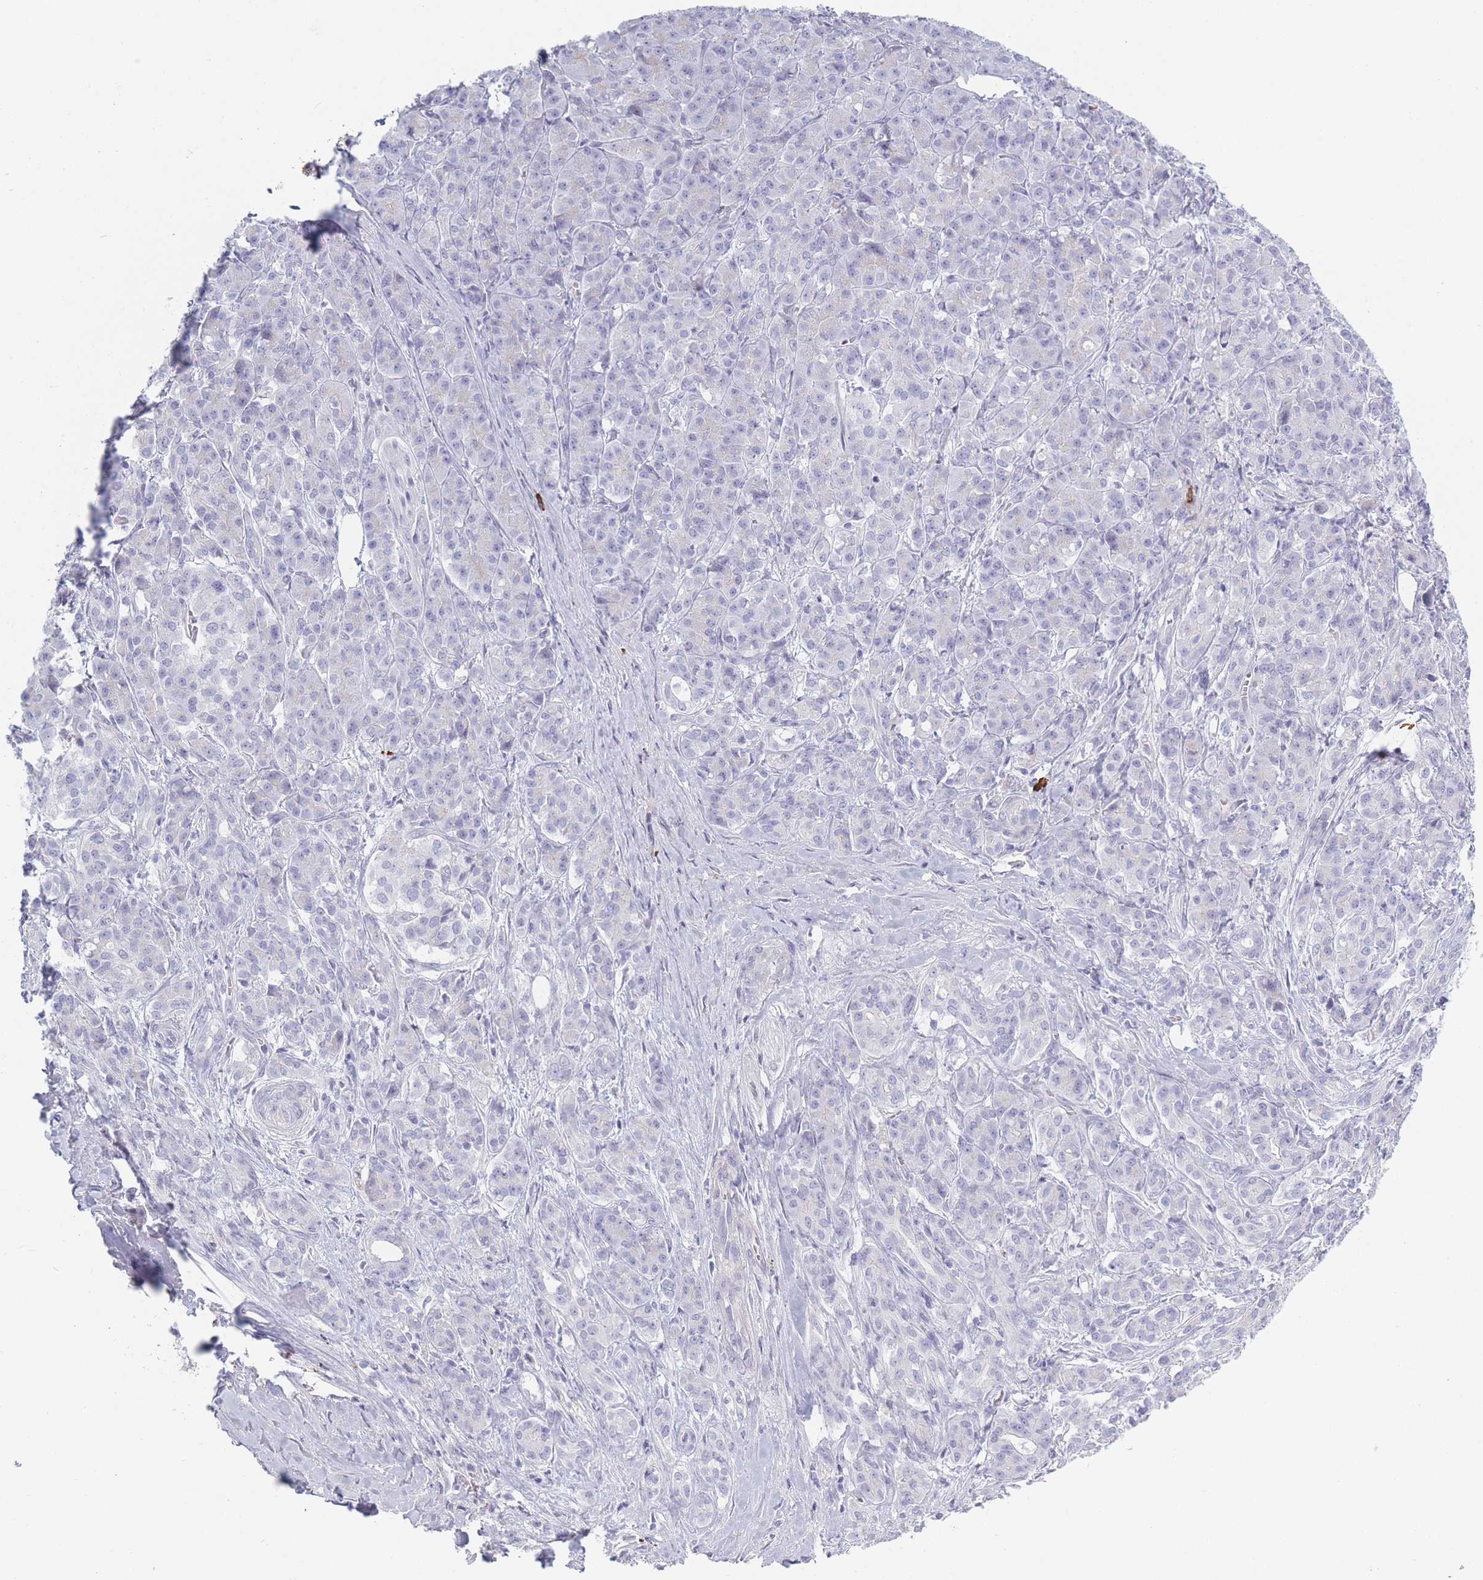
{"staining": {"intensity": "negative", "quantity": "none", "location": "none"}, "tissue": "pancreatic cancer", "cell_type": "Tumor cells", "image_type": "cancer", "snomed": [{"axis": "morphology", "description": "Adenocarcinoma, NOS"}, {"axis": "topography", "description": "Pancreas"}], "caption": "Pancreatic cancer stained for a protein using immunohistochemistry exhibits no staining tumor cells.", "gene": "PLEKHG2", "patient": {"sex": "male", "age": 57}}